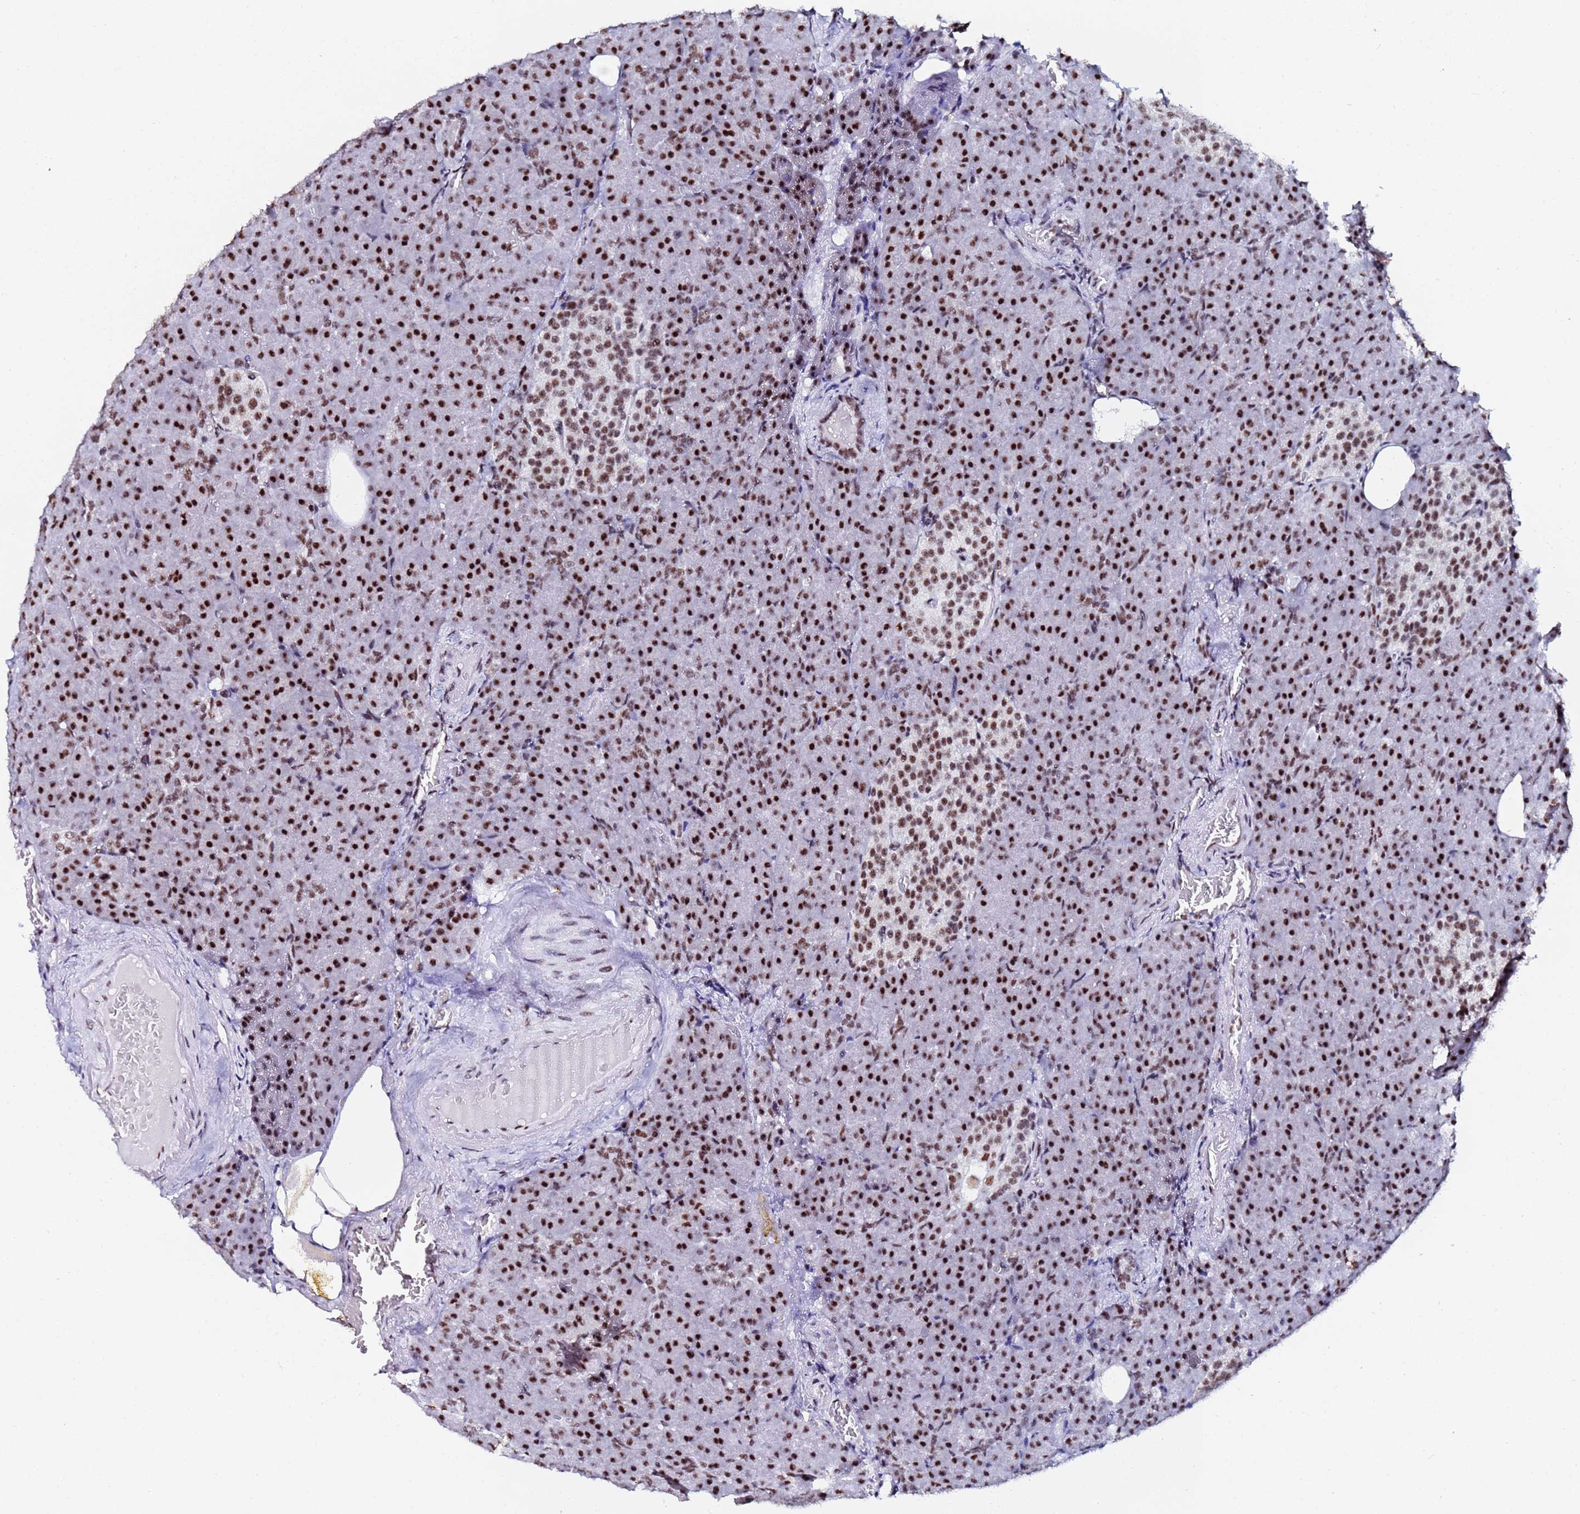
{"staining": {"intensity": "strong", "quantity": ">75%", "location": "nuclear"}, "tissue": "pancreas", "cell_type": "Exocrine glandular cells", "image_type": "normal", "snomed": [{"axis": "morphology", "description": "Normal tissue, NOS"}, {"axis": "topography", "description": "Pancreas"}], "caption": "There is high levels of strong nuclear staining in exocrine glandular cells of benign pancreas, as demonstrated by immunohistochemical staining (brown color).", "gene": "SNRPA1", "patient": {"sex": "female", "age": 74}}